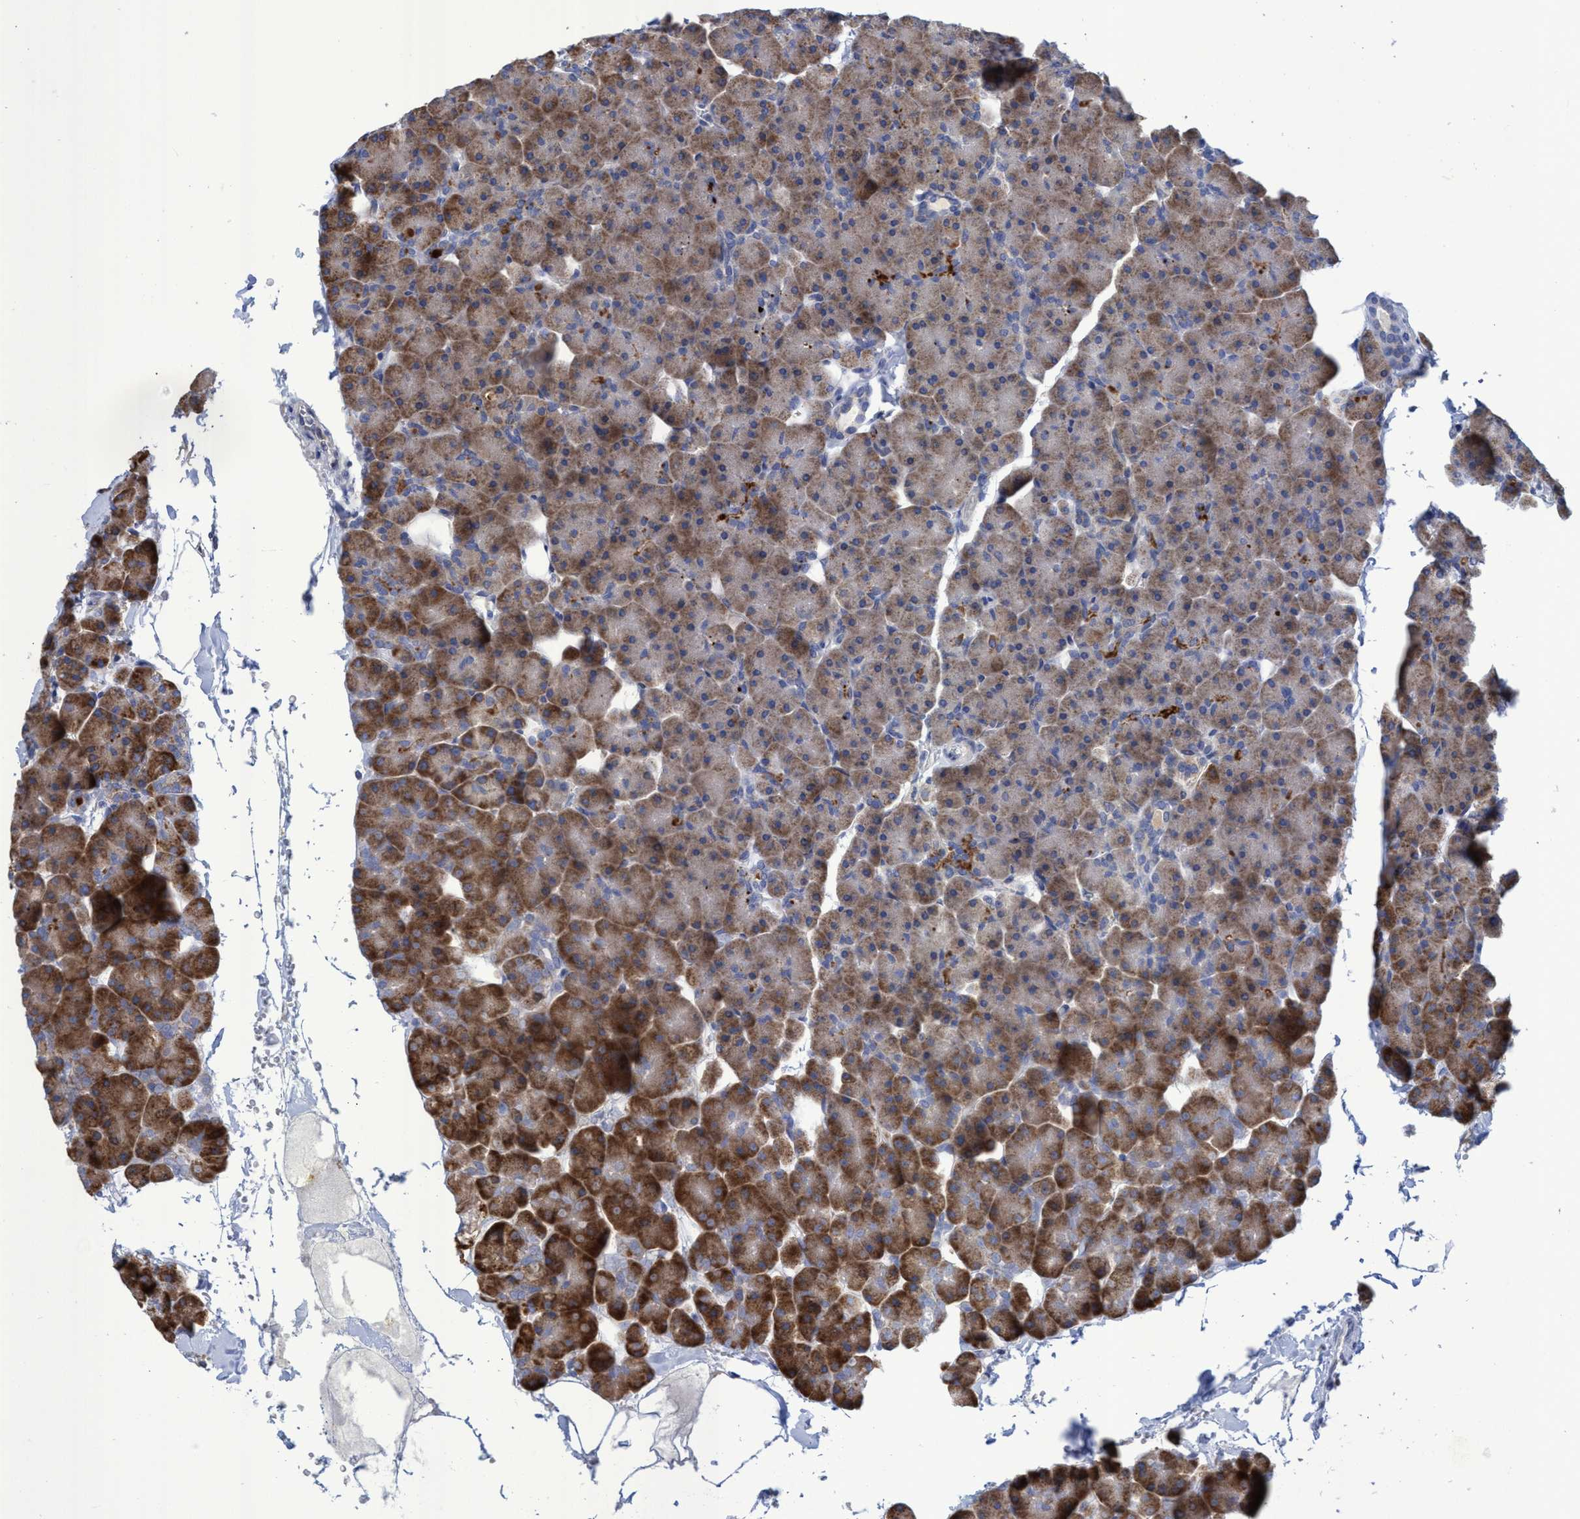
{"staining": {"intensity": "moderate", "quantity": ">75%", "location": "cytoplasmic/membranous"}, "tissue": "pancreas", "cell_type": "Exocrine glandular cells", "image_type": "normal", "snomed": [{"axis": "morphology", "description": "Normal tissue, NOS"}, {"axis": "topography", "description": "Pancreas"}], "caption": "Immunohistochemical staining of unremarkable human pancreas exhibits >75% levels of moderate cytoplasmic/membranous protein expression in approximately >75% of exocrine glandular cells. The staining was performed using DAB to visualize the protein expression in brown, while the nuclei were stained in blue with hematoxylin (Magnification: 20x).", "gene": "NAT16", "patient": {"sex": "male", "age": 35}}